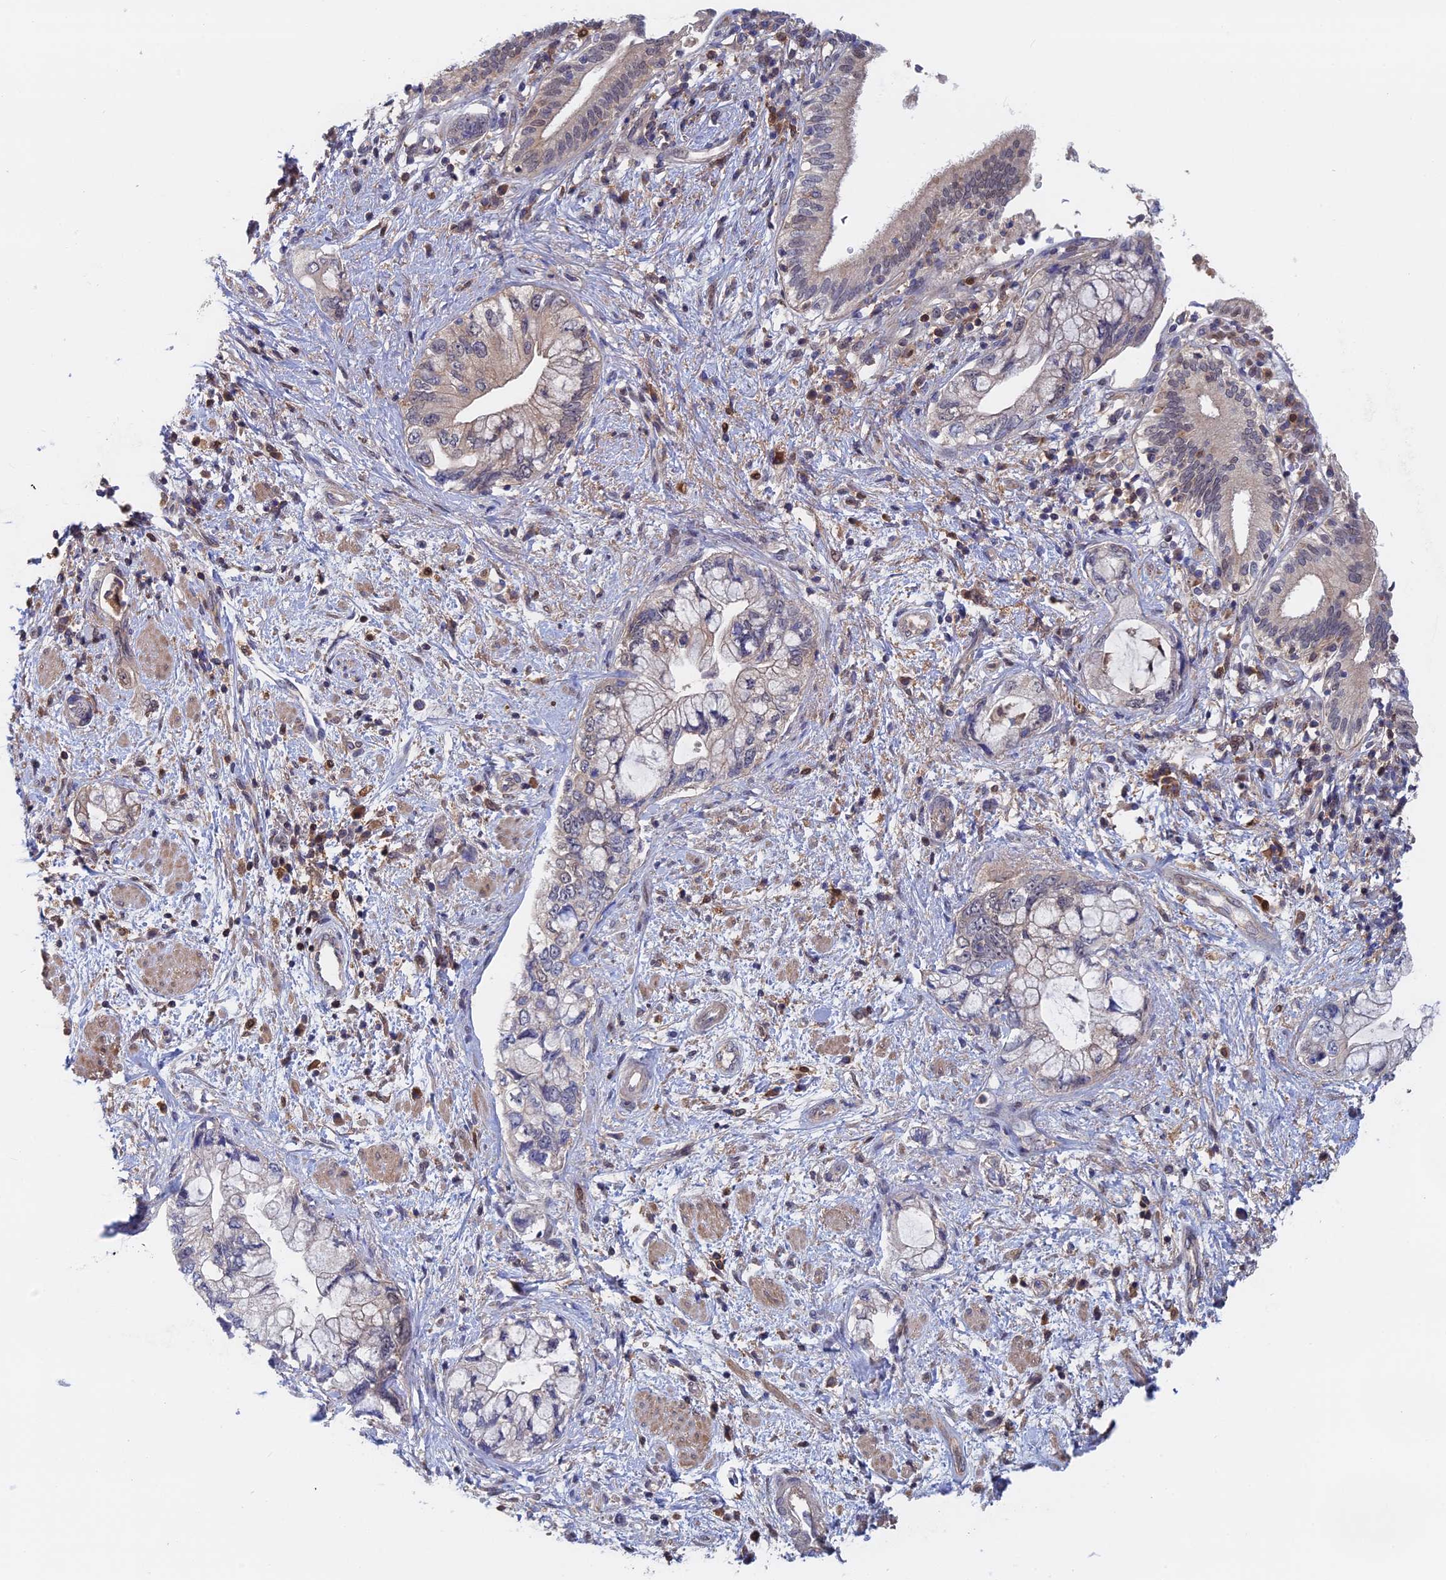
{"staining": {"intensity": "negative", "quantity": "none", "location": "none"}, "tissue": "pancreatic cancer", "cell_type": "Tumor cells", "image_type": "cancer", "snomed": [{"axis": "morphology", "description": "Adenocarcinoma, NOS"}, {"axis": "topography", "description": "Pancreas"}], "caption": "Human adenocarcinoma (pancreatic) stained for a protein using immunohistochemistry shows no expression in tumor cells.", "gene": "BLVRA", "patient": {"sex": "female", "age": 73}}